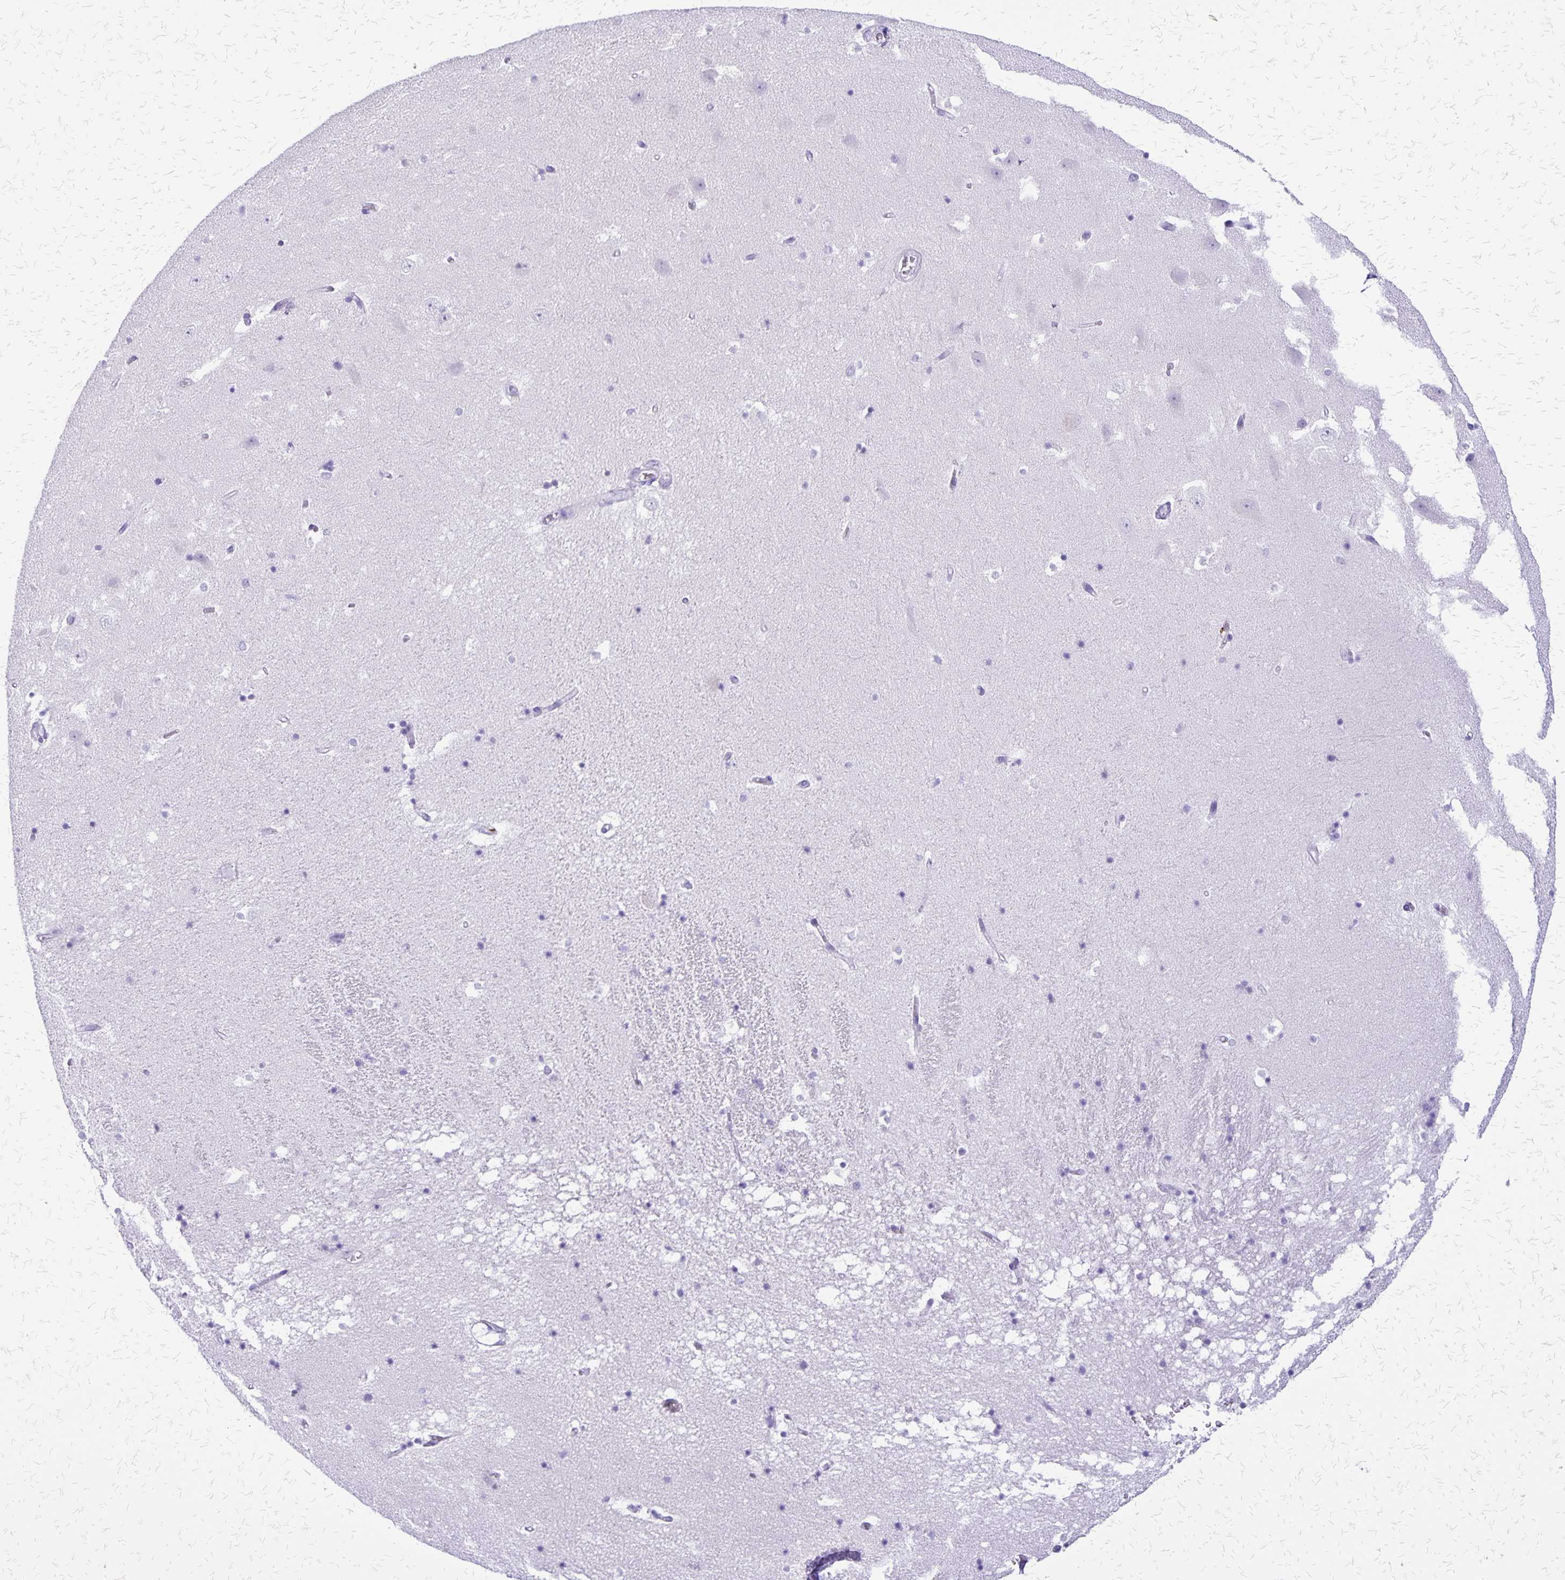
{"staining": {"intensity": "negative", "quantity": "none", "location": "none"}, "tissue": "hippocampus", "cell_type": "Glial cells", "image_type": "normal", "snomed": [{"axis": "morphology", "description": "Normal tissue, NOS"}, {"axis": "topography", "description": "Hippocampus"}], "caption": "This histopathology image is of unremarkable hippocampus stained with immunohistochemistry (IHC) to label a protein in brown with the nuclei are counter-stained blue. There is no expression in glial cells.", "gene": "SLC13A2", "patient": {"sex": "male", "age": 58}}